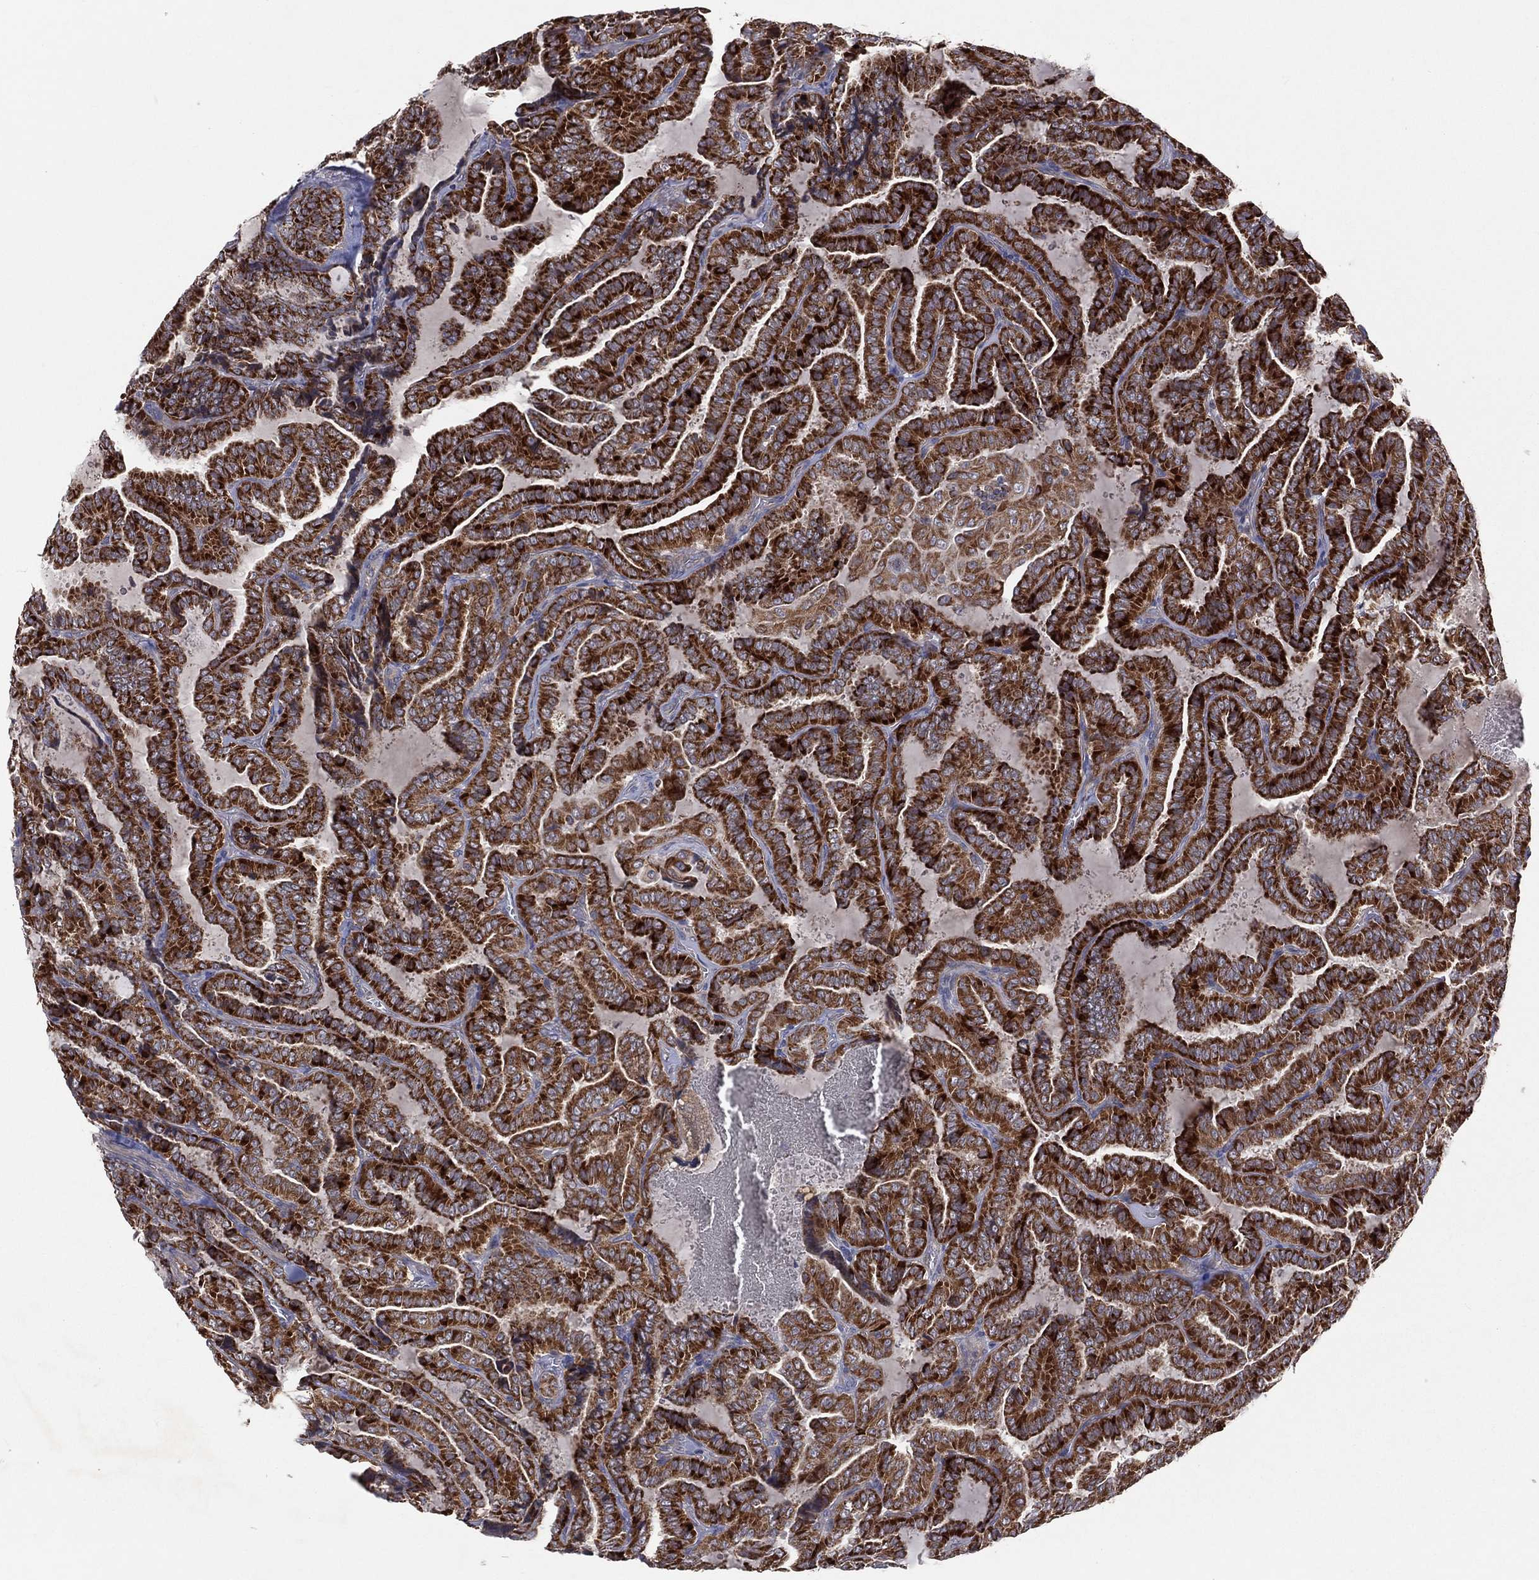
{"staining": {"intensity": "strong", "quantity": ">75%", "location": "cytoplasmic/membranous"}, "tissue": "thyroid cancer", "cell_type": "Tumor cells", "image_type": "cancer", "snomed": [{"axis": "morphology", "description": "Papillary adenocarcinoma, NOS"}, {"axis": "topography", "description": "Thyroid gland"}], "caption": "Approximately >75% of tumor cells in thyroid cancer (papillary adenocarcinoma) demonstrate strong cytoplasmic/membranous protein expression as visualized by brown immunohistochemical staining.", "gene": "STARD3", "patient": {"sex": "female", "age": 39}}